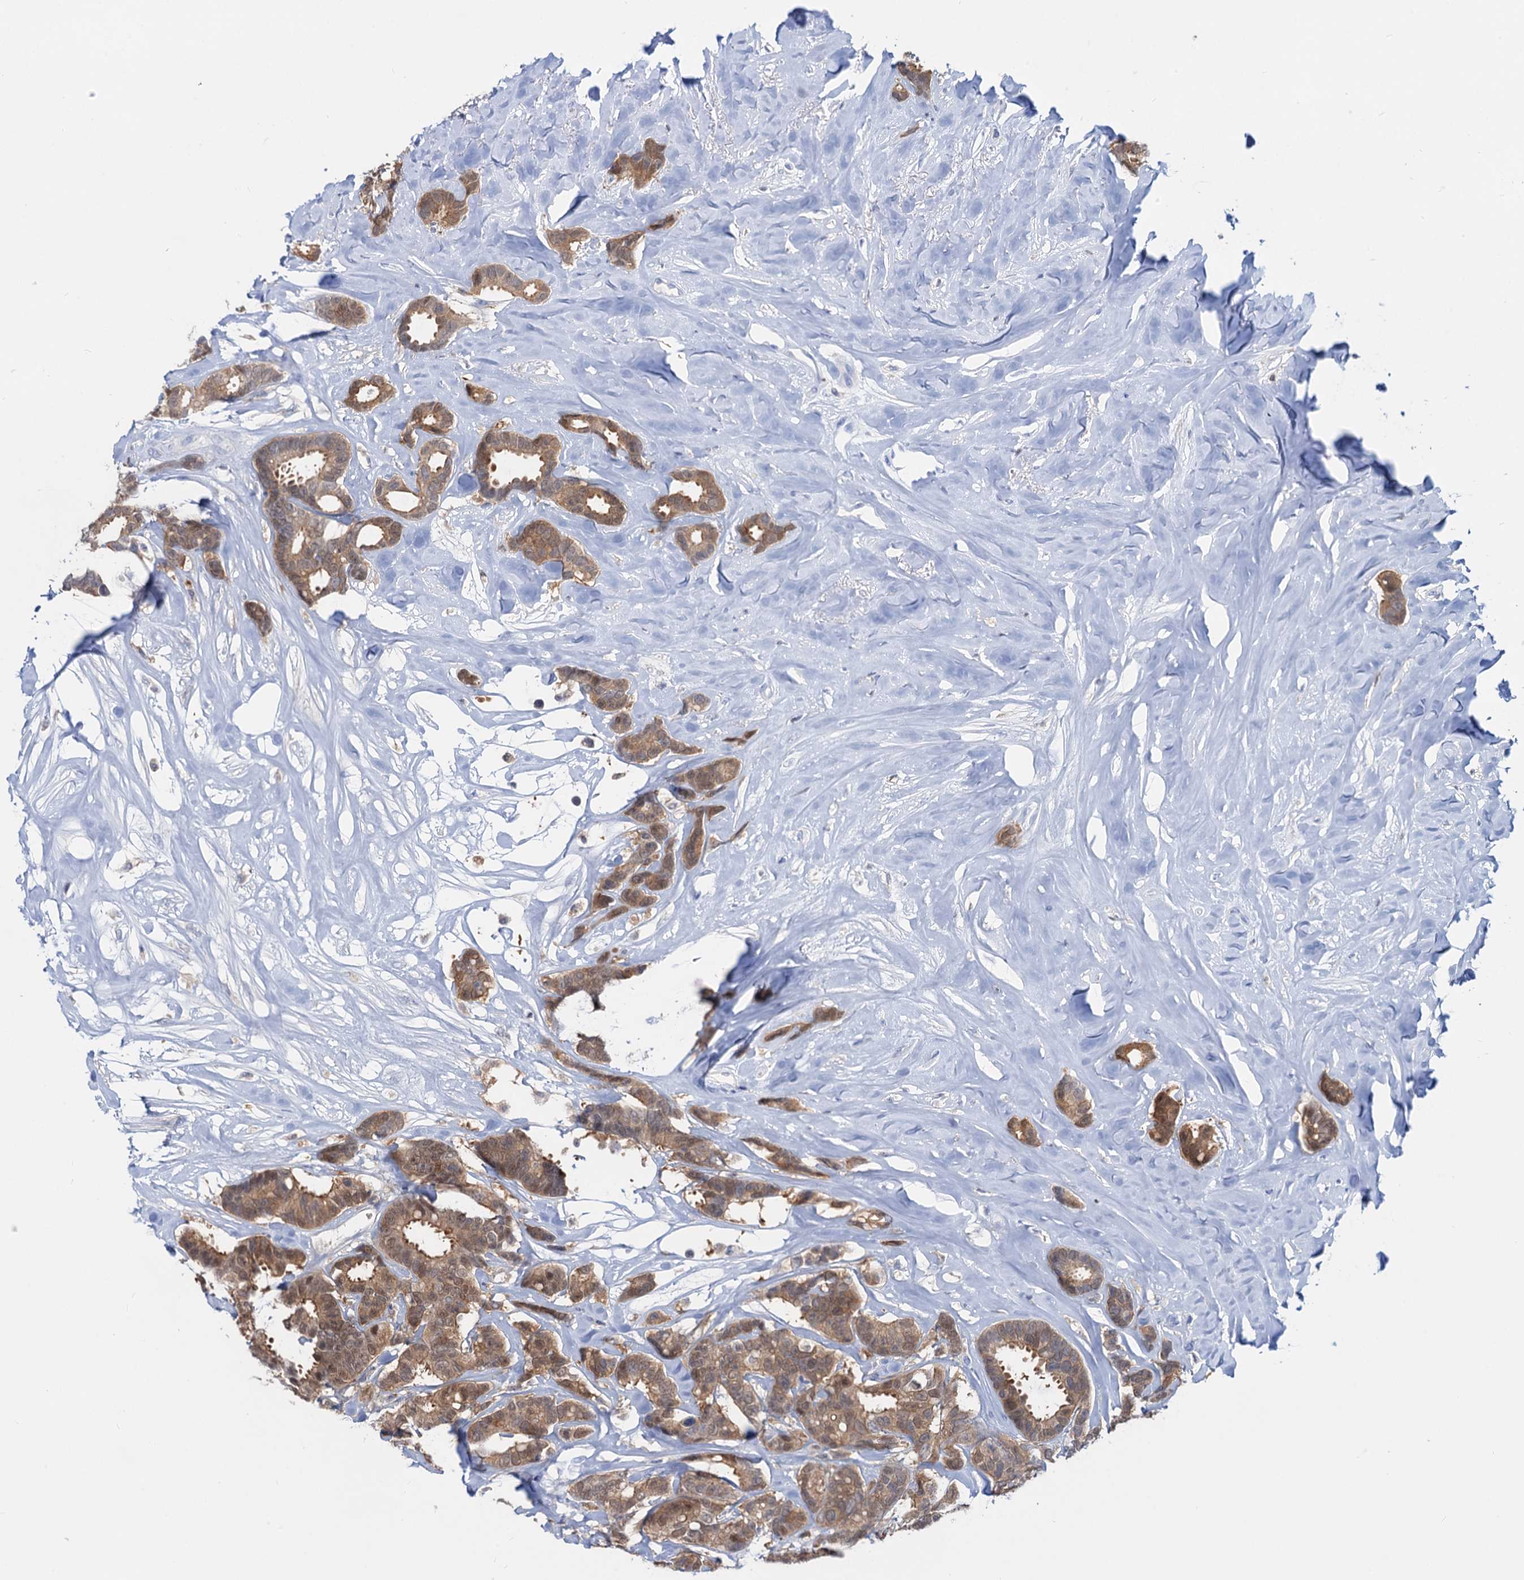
{"staining": {"intensity": "moderate", "quantity": ">75%", "location": "cytoplasmic/membranous"}, "tissue": "breast cancer", "cell_type": "Tumor cells", "image_type": "cancer", "snomed": [{"axis": "morphology", "description": "Duct carcinoma"}, {"axis": "topography", "description": "Breast"}], "caption": "Intraductal carcinoma (breast) stained with a protein marker exhibits moderate staining in tumor cells.", "gene": "FAH", "patient": {"sex": "female", "age": 87}}